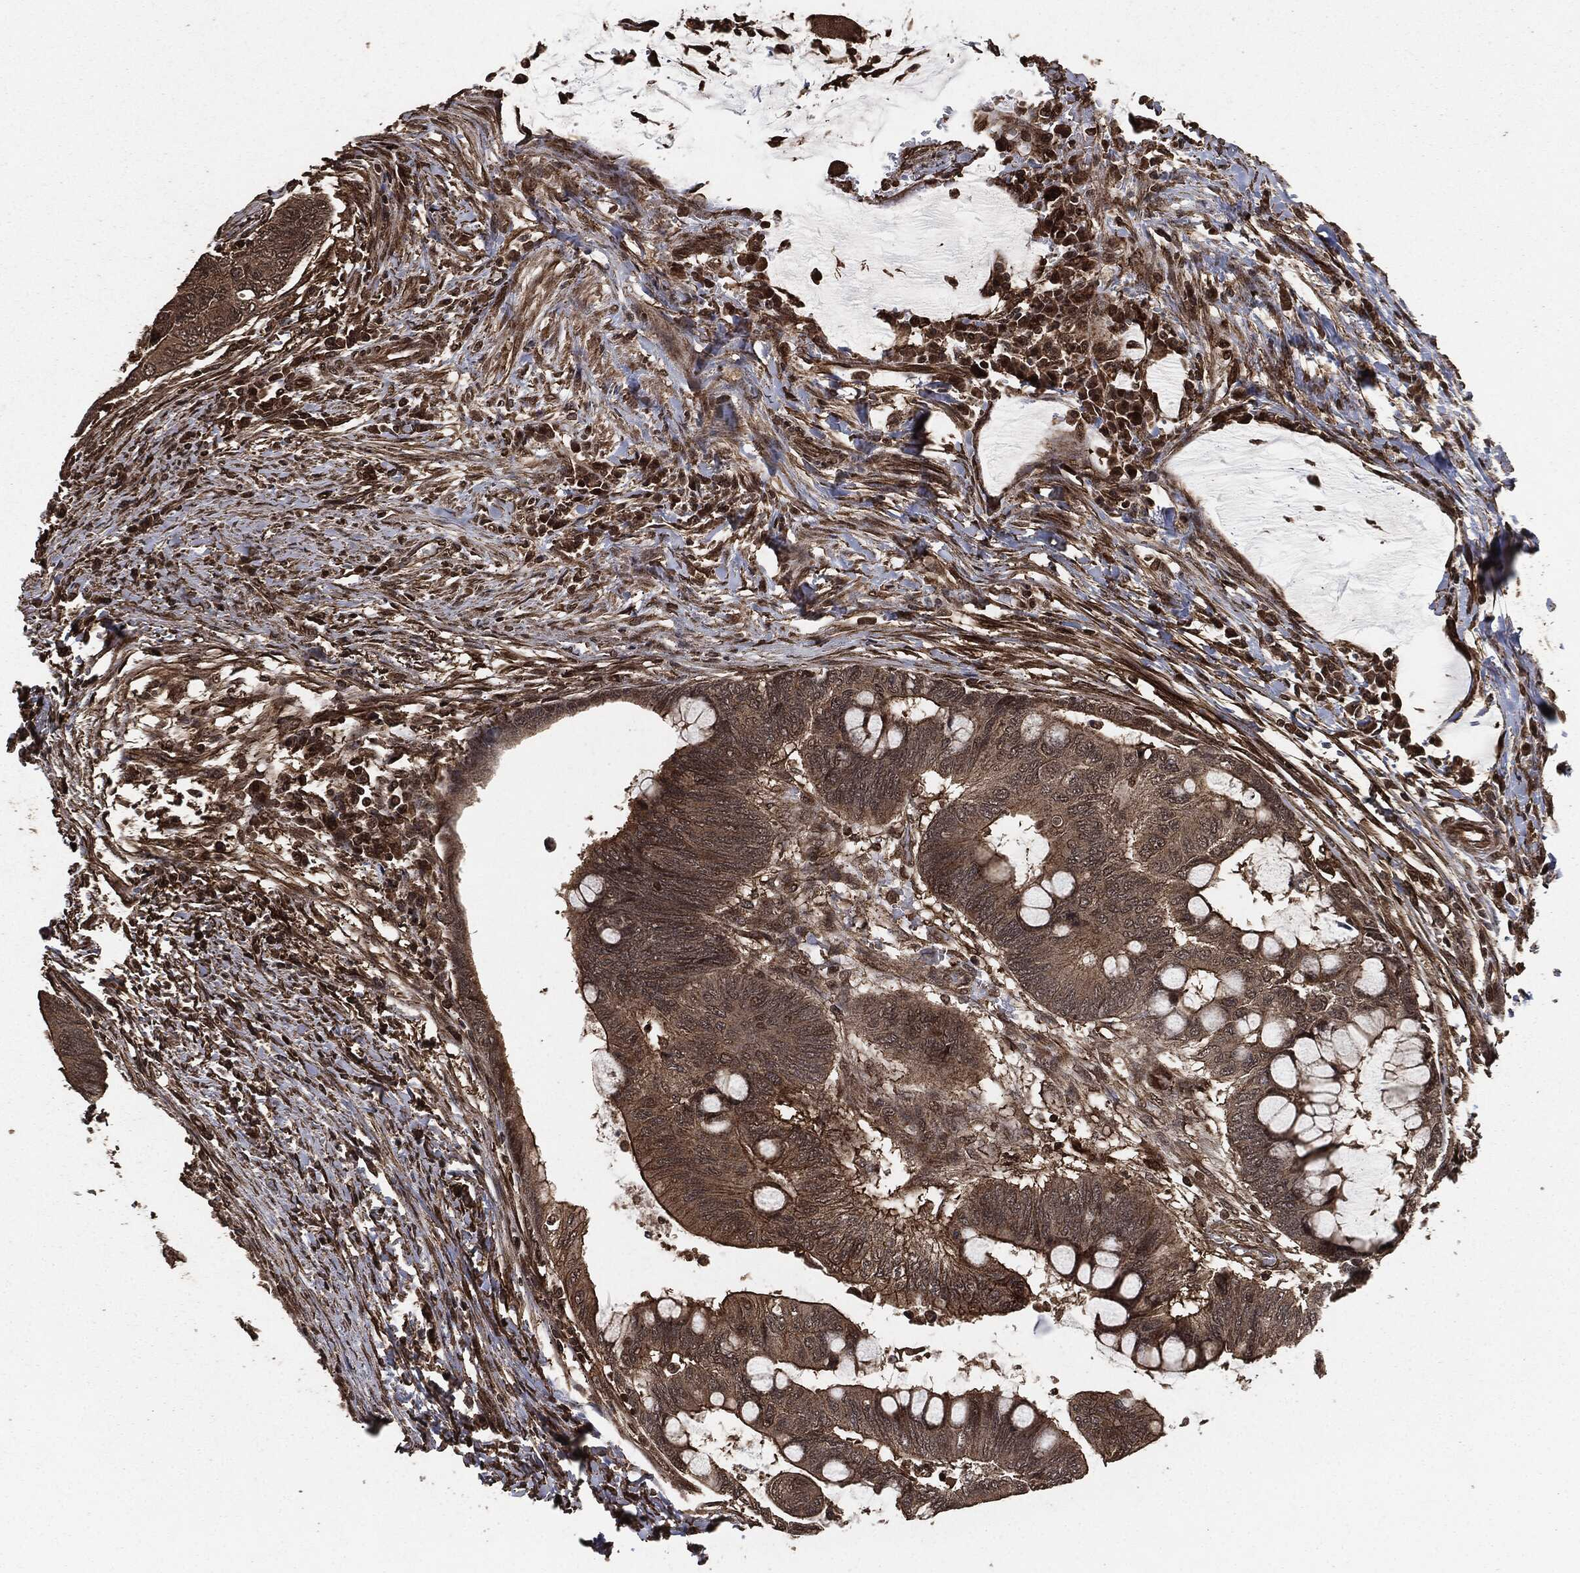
{"staining": {"intensity": "strong", "quantity": "<25%", "location": "cytoplasmic/membranous"}, "tissue": "colorectal cancer", "cell_type": "Tumor cells", "image_type": "cancer", "snomed": [{"axis": "morphology", "description": "Normal tissue, NOS"}, {"axis": "morphology", "description": "Adenocarcinoma, NOS"}, {"axis": "topography", "description": "Rectum"}, {"axis": "topography", "description": "Peripheral nerve tissue"}], "caption": "Immunohistochemical staining of human colorectal adenocarcinoma reveals strong cytoplasmic/membranous protein staining in about <25% of tumor cells.", "gene": "EGFR", "patient": {"sex": "male", "age": 92}}